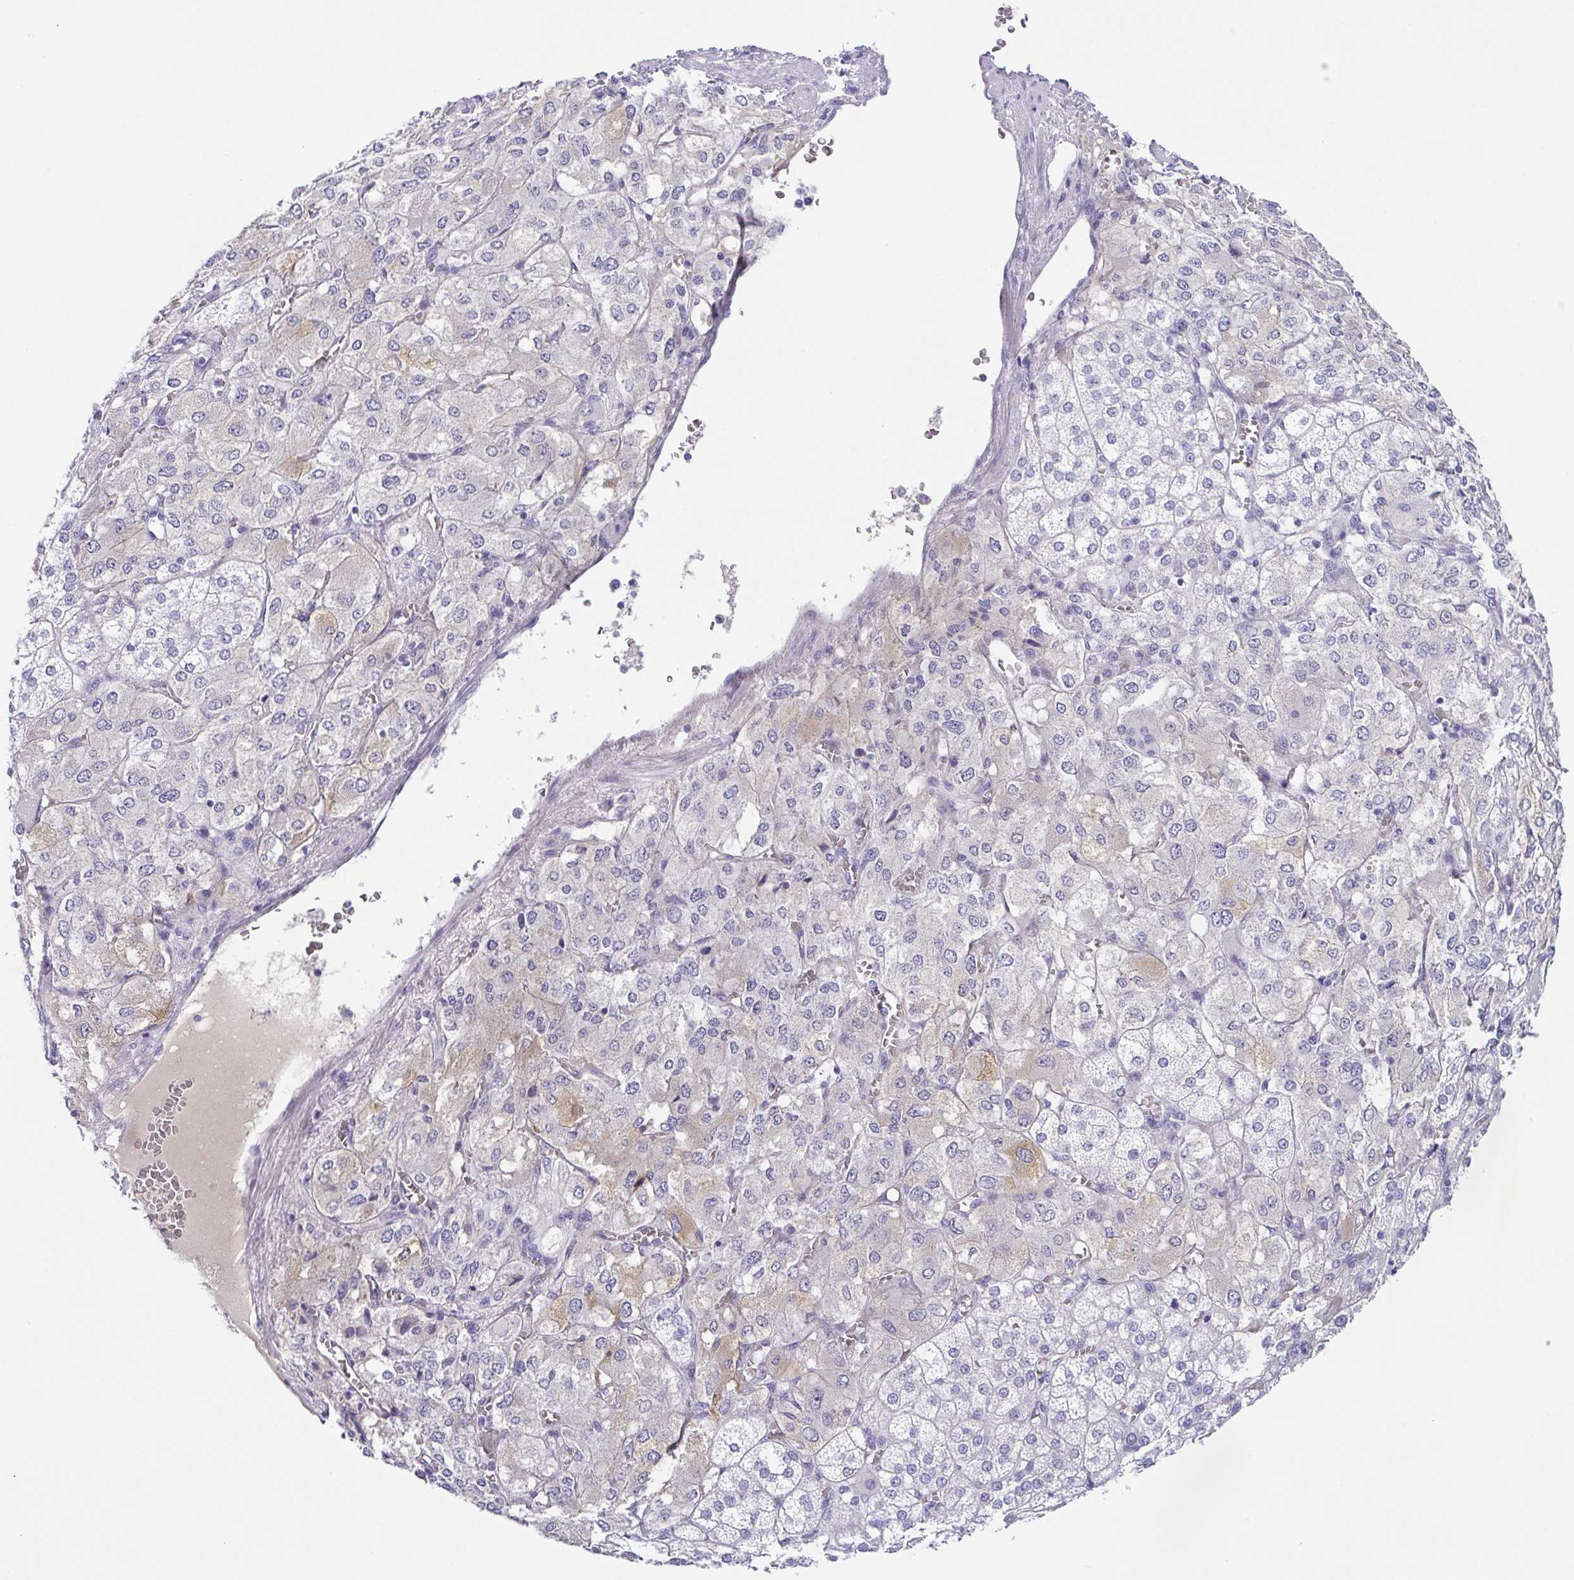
{"staining": {"intensity": "weak", "quantity": "<25%", "location": "cytoplasmic/membranous"}, "tissue": "adrenal gland", "cell_type": "Glandular cells", "image_type": "normal", "snomed": [{"axis": "morphology", "description": "Normal tissue, NOS"}, {"axis": "topography", "description": "Adrenal gland"}], "caption": "A histopathology image of adrenal gland stained for a protein displays no brown staining in glandular cells.", "gene": "A1BG", "patient": {"sex": "female", "age": 60}}